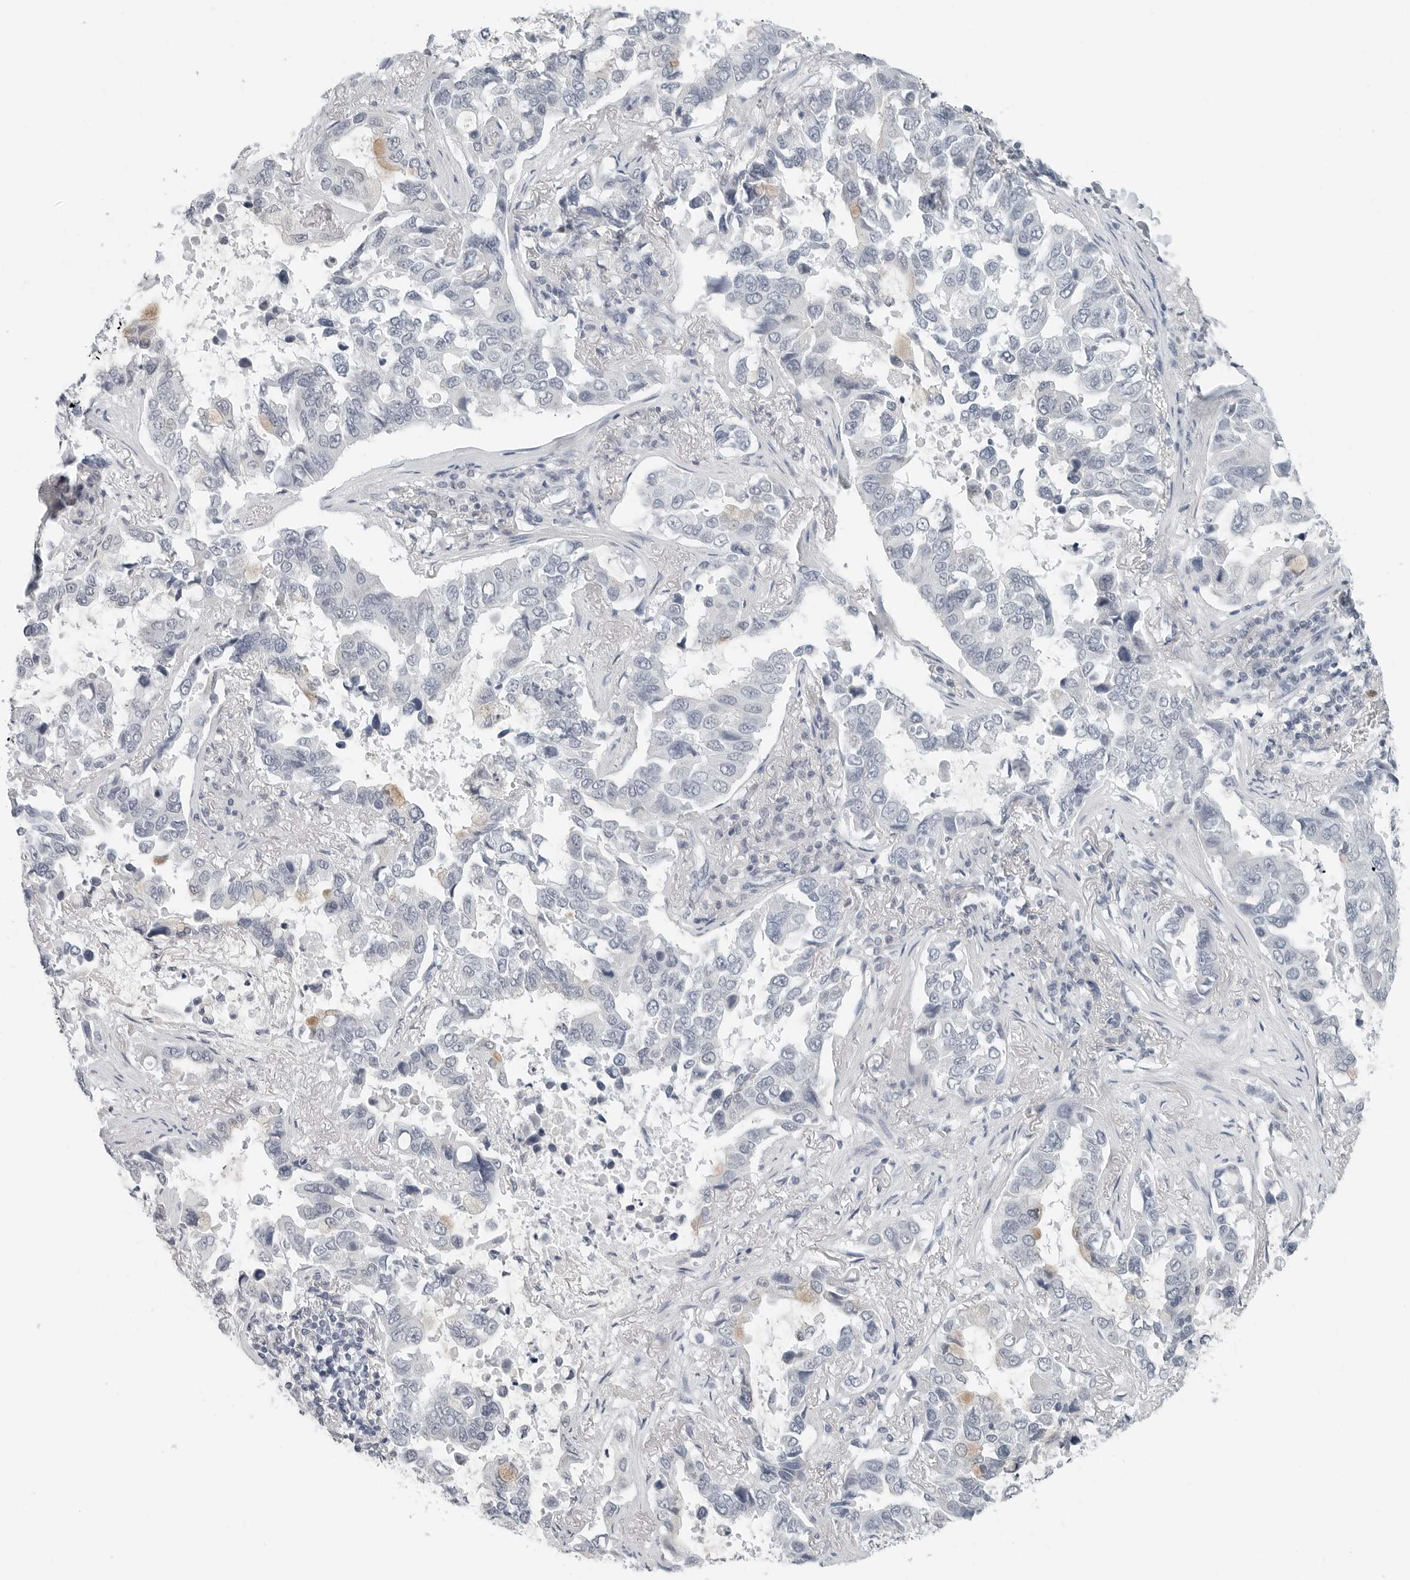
{"staining": {"intensity": "negative", "quantity": "none", "location": "none"}, "tissue": "lung cancer", "cell_type": "Tumor cells", "image_type": "cancer", "snomed": [{"axis": "morphology", "description": "Squamous cell carcinoma, NOS"}, {"axis": "topography", "description": "Lung"}], "caption": "The photomicrograph reveals no significant positivity in tumor cells of squamous cell carcinoma (lung).", "gene": "XIRP1", "patient": {"sex": "male", "age": 66}}